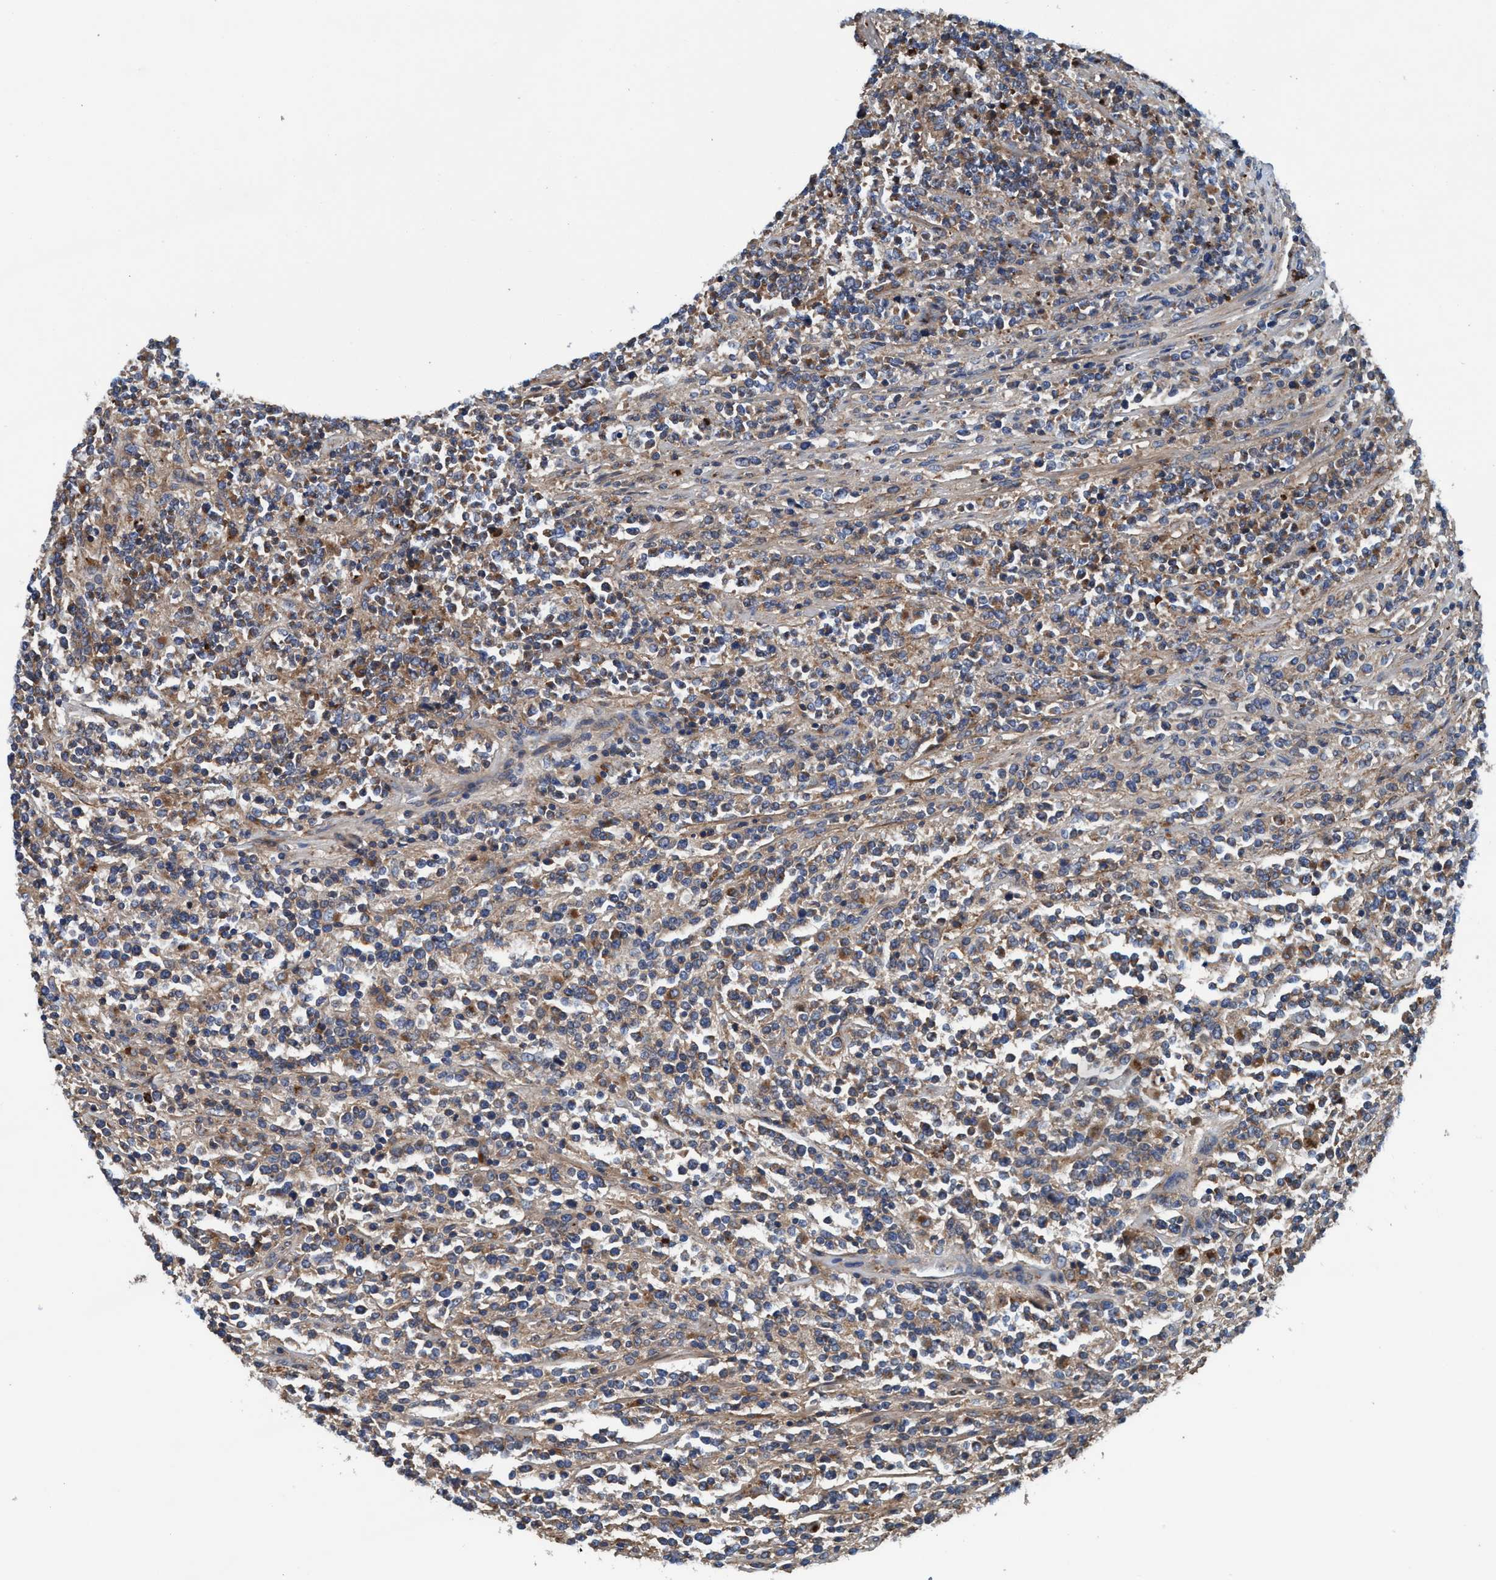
{"staining": {"intensity": "moderate", "quantity": ">75%", "location": "cytoplasmic/membranous"}, "tissue": "lymphoma", "cell_type": "Tumor cells", "image_type": "cancer", "snomed": [{"axis": "morphology", "description": "Malignant lymphoma, non-Hodgkin's type, High grade"}, {"axis": "topography", "description": "Soft tissue"}], "caption": "Immunohistochemistry of malignant lymphoma, non-Hodgkin's type (high-grade) shows medium levels of moderate cytoplasmic/membranous positivity in about >75% of tumor cells. The staining was performed using DAB (3,3'-diaminobenzidine), with brown indicating positive protein expression. Nuclei are stained blue with hematoxylin.", "gene": "ENDOG", "patient": {"sex": "male", "age": 18}}